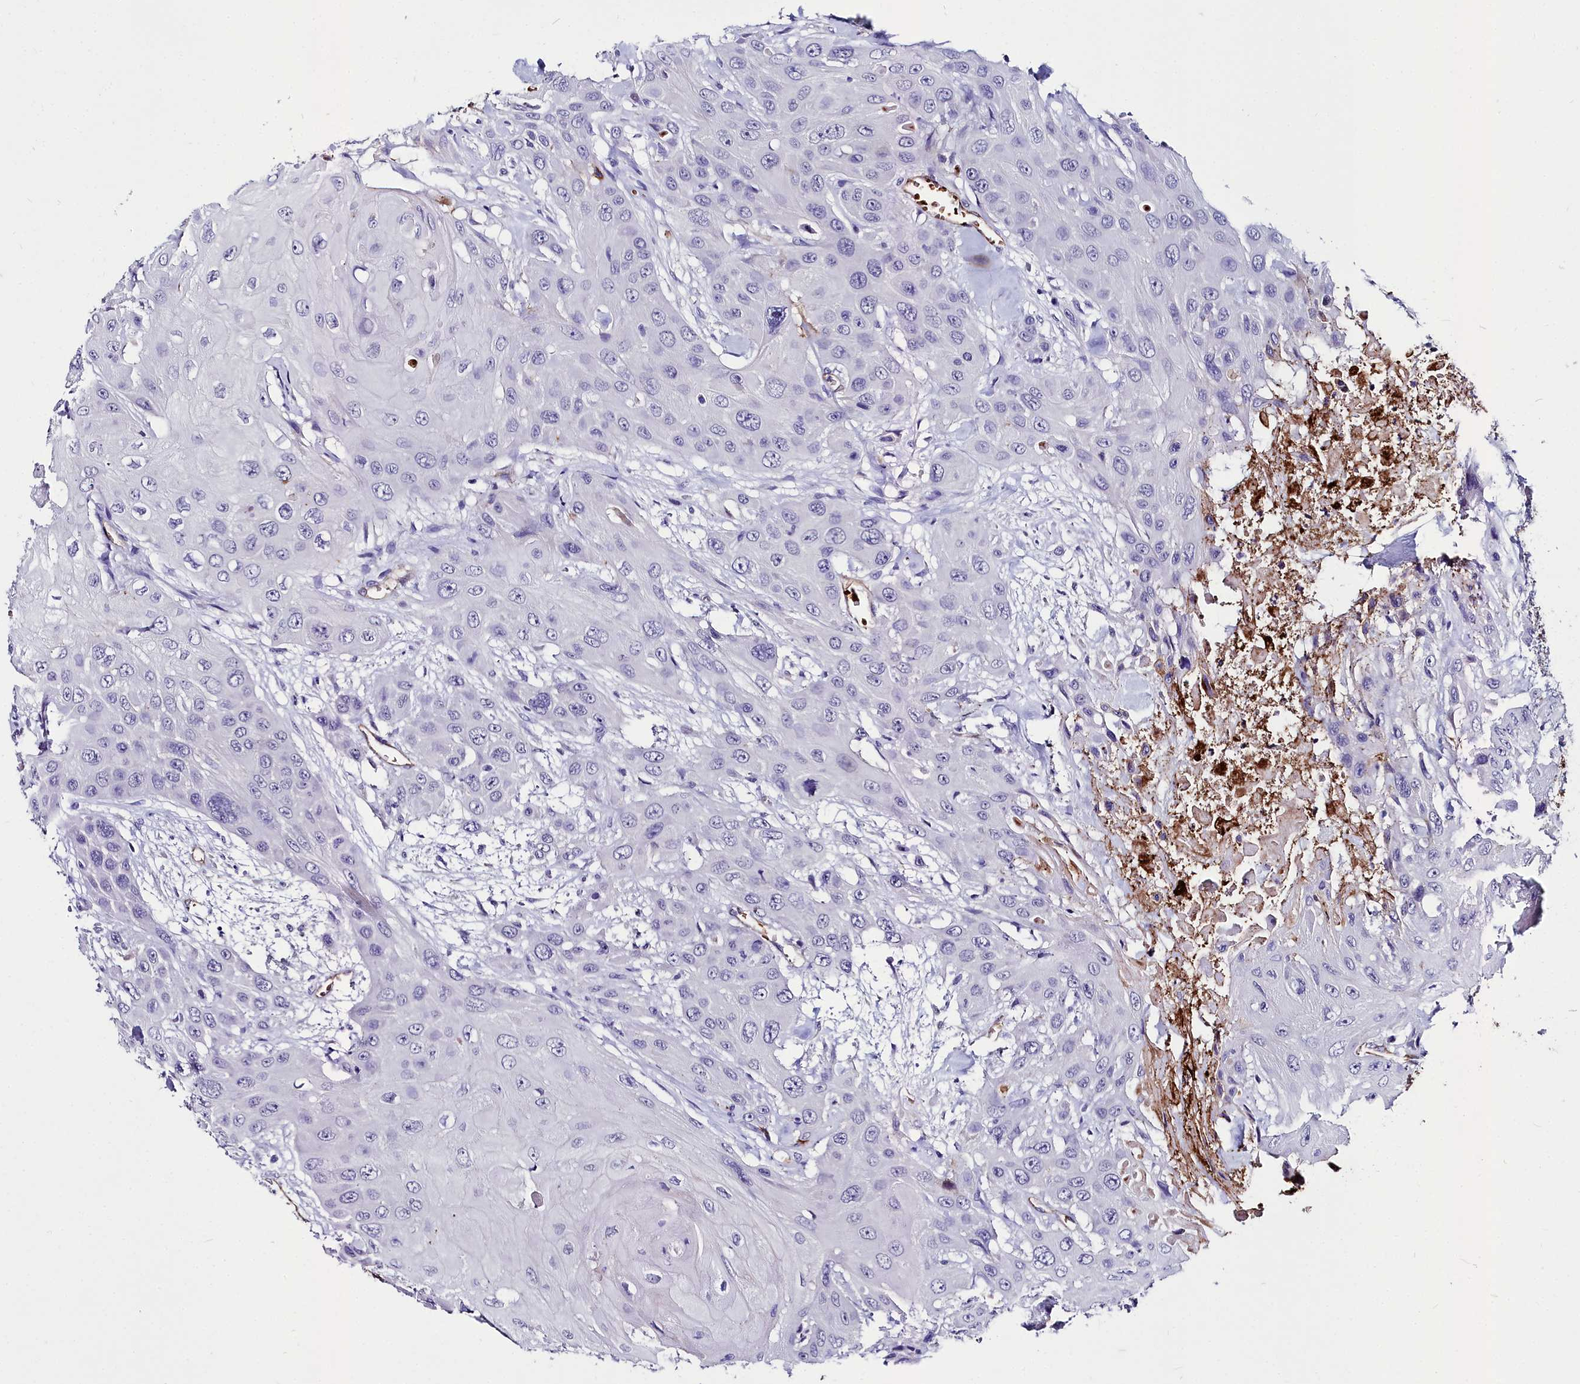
{"staining": {"intensity": "negative", "quantity": "none", "location": "none"}, "tissue": "head and neck cancer", "cell_type": "Tumor cells", "image_type": "cancer", "snomed": [{"axis": "morphology", "description": "Squamous cell carcinoma, NOS"}, {"axis": "topography", "description": "Head-Neck"}], "caption": "DAB immunohistochemical staining of human squamous cell carcinoma (head and neck) displays no significant staining in tumor cells.", "gene": "CYP4F11", "patient": {"sex": "male", "age": 81}}